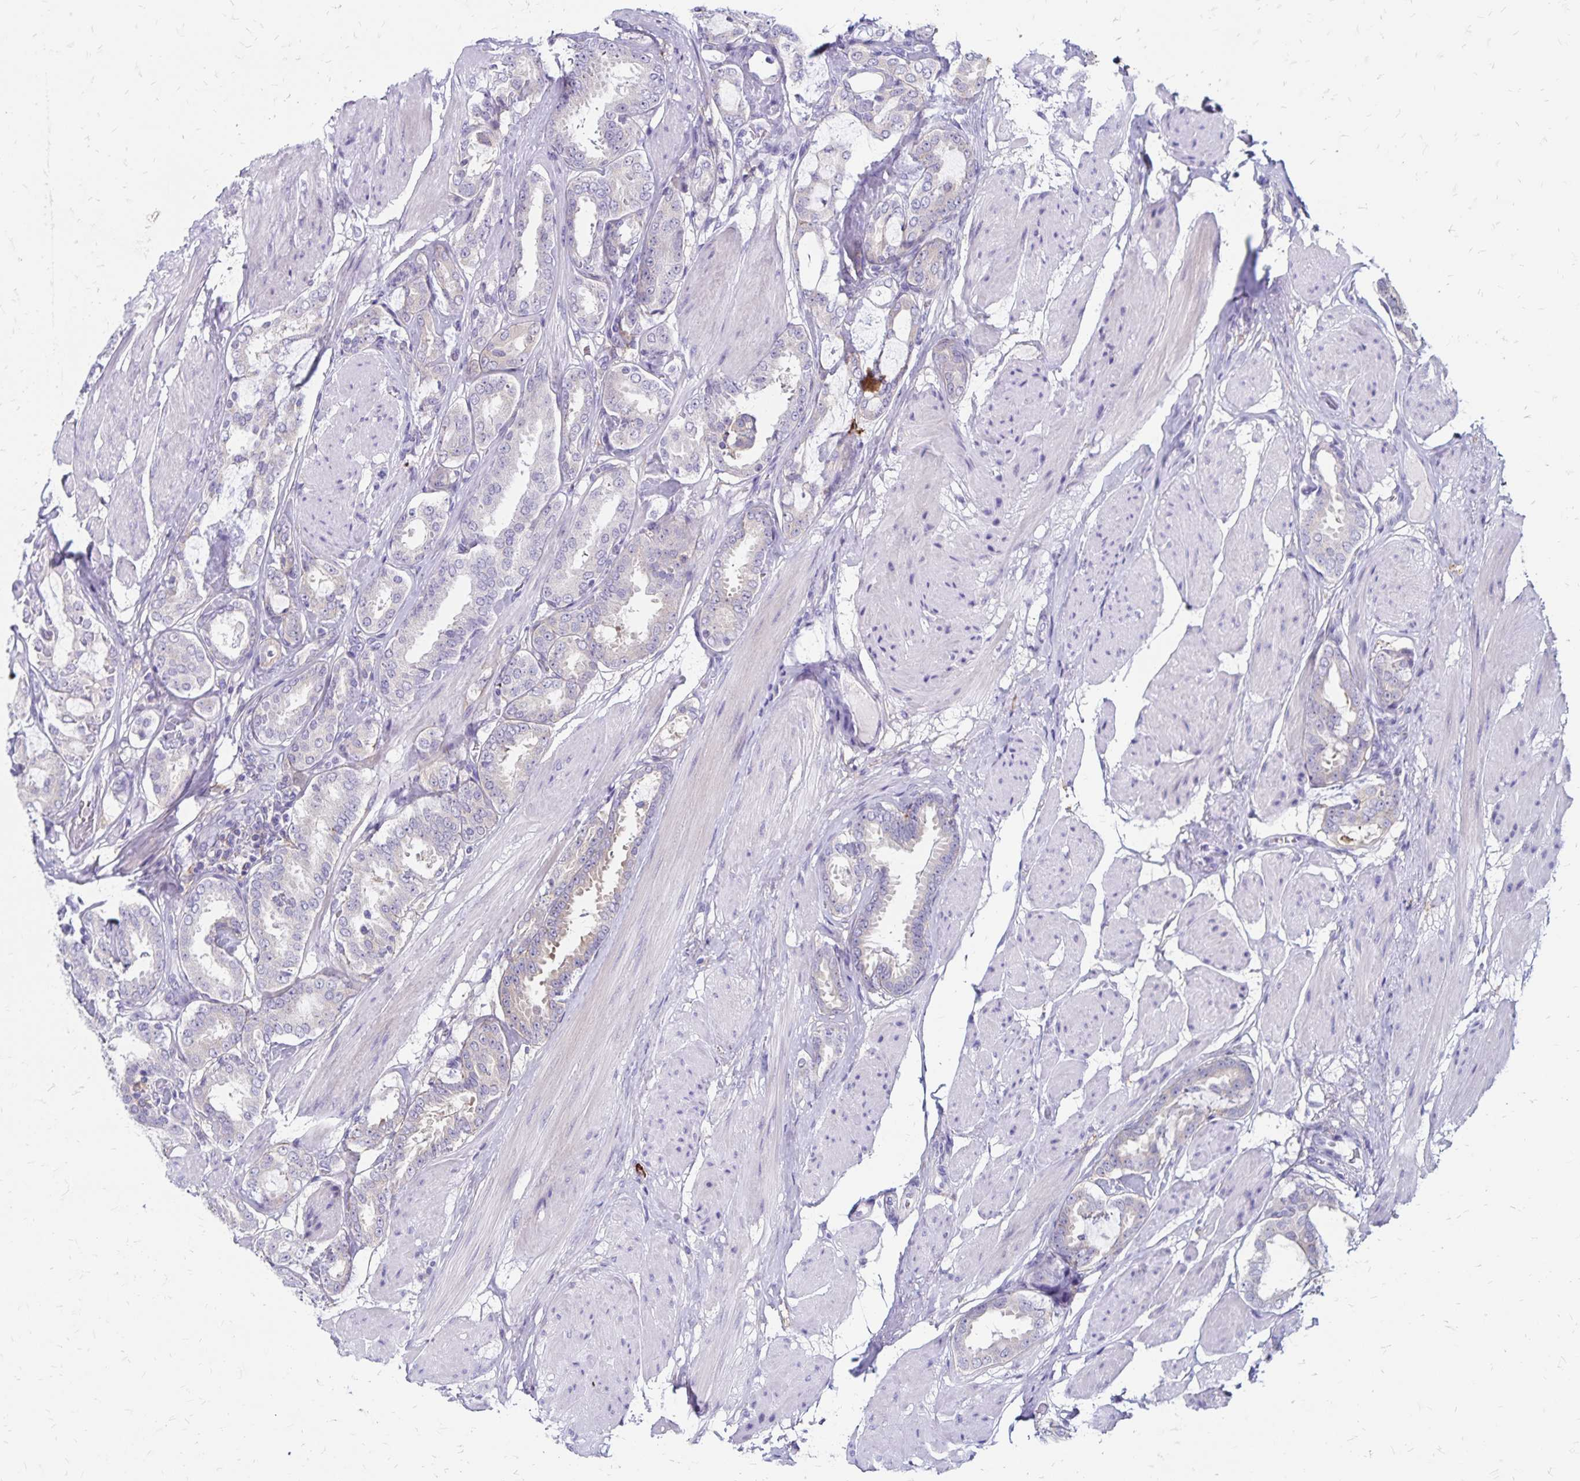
{"staining": {"intensity": "negative", "quantity": "none", "location": "none"}, "tissue": "prostate cancer", "cell_type": "Tumor cells", "image_type": "cancer", "snomed": [{"axis": "morphology", "description": "Adenocarcinoma, High grade"}, {"axis": "topography", "description": "Prostate"}], "caption": "Adenocarcinoma (high-grade) (prostate) stained for a protein using IHC reveals no positivity tumor cells.", "gene": "TNS3", "patient": {"sex": "male", "age": 63}}